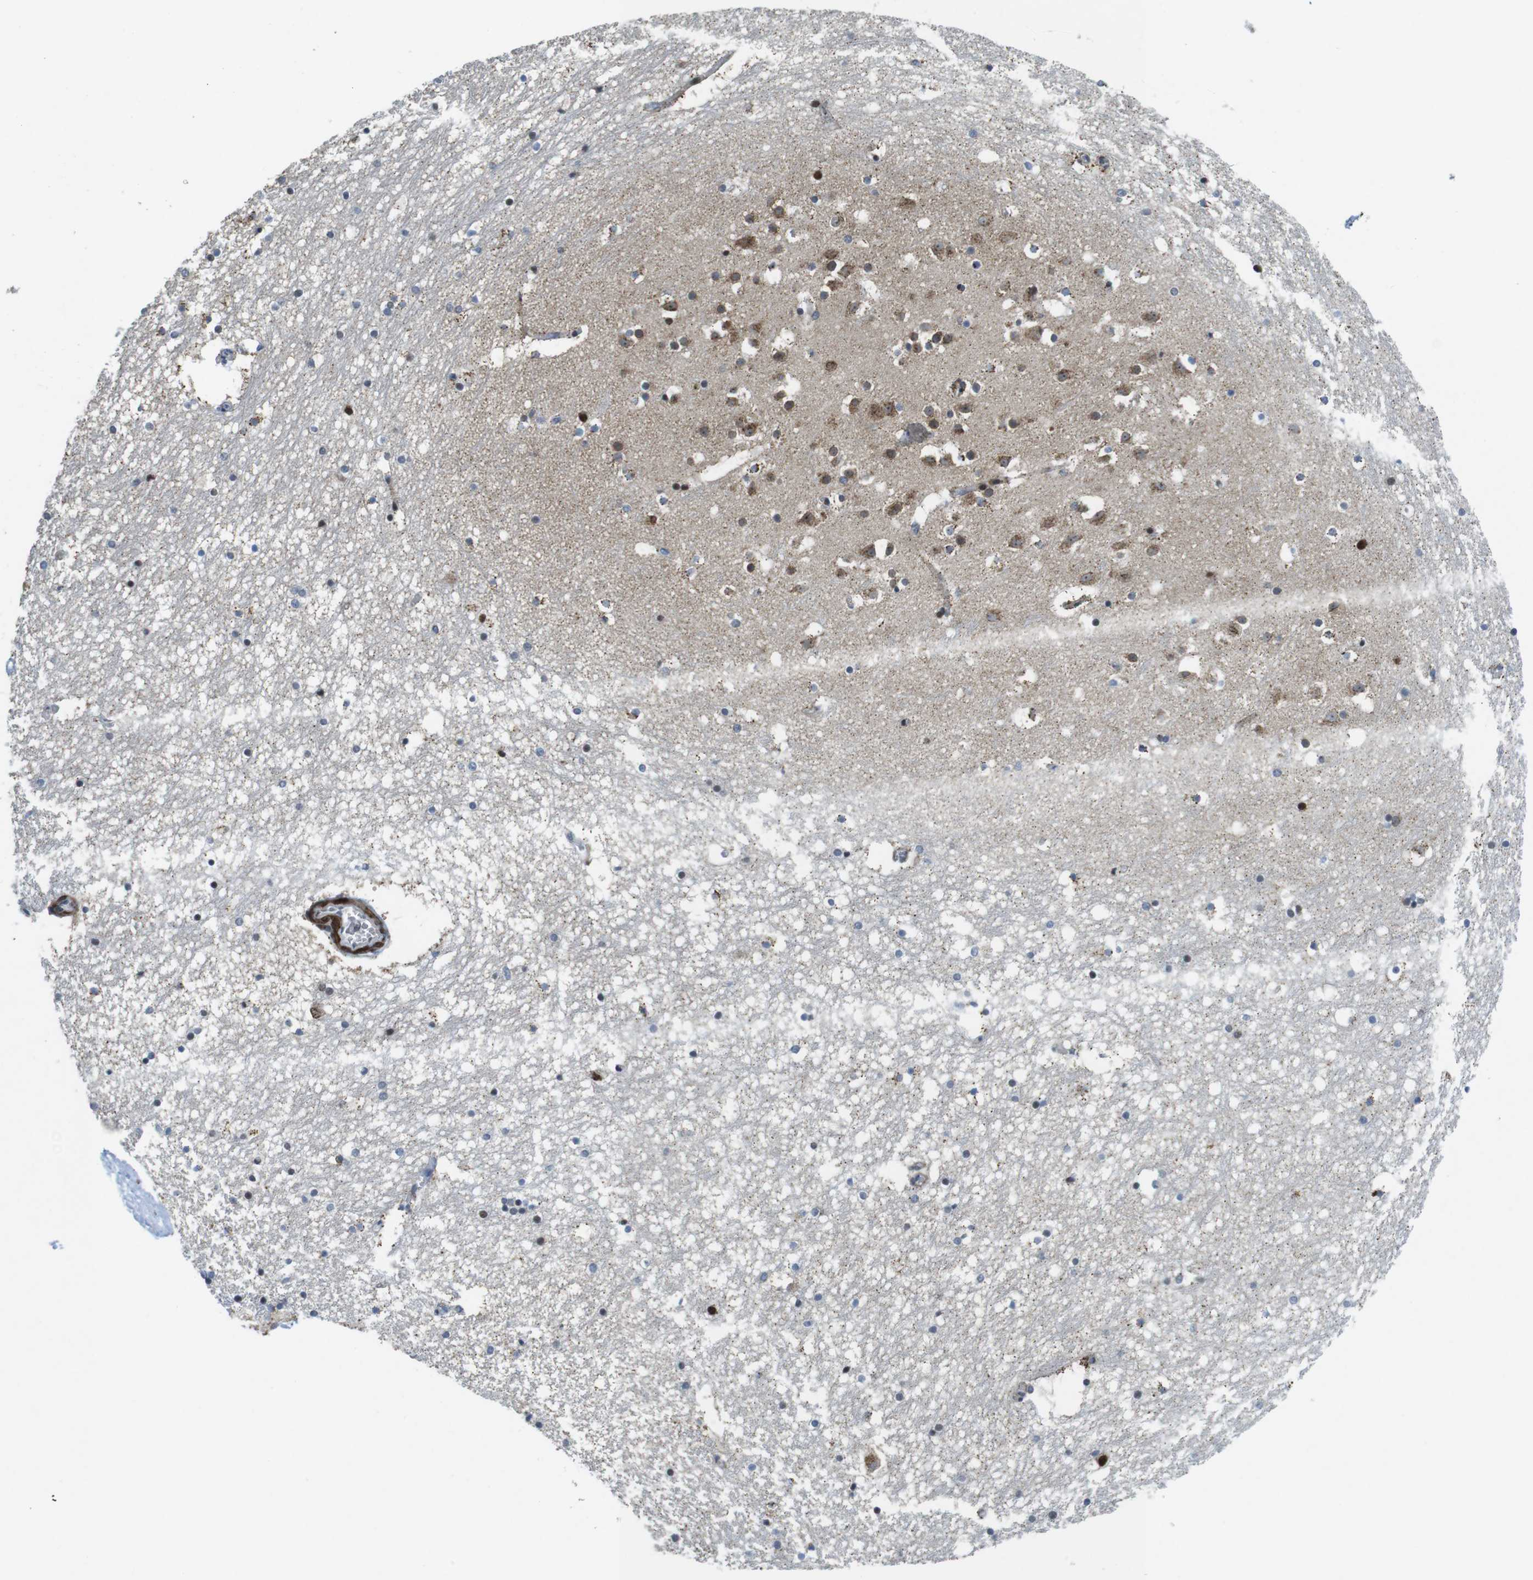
{"staining": {"intensity": "strong", "quantity": "<25%", "location": "nuclear"}, "tissue": "hippocampus", "cell_type": "Glial cells", "image_type": "normal", "snomed": [{"axis": "morphology", "description": "Normal tissue, NOS"}, {"axis": "topography", "description": "Hippocampus"}], "caption": "Benign hippocampus reveals strong nuclear positivity in about <25% of glial cells.", "gene": "CUL7", "patient": {"sex": "male", "age": 45}}